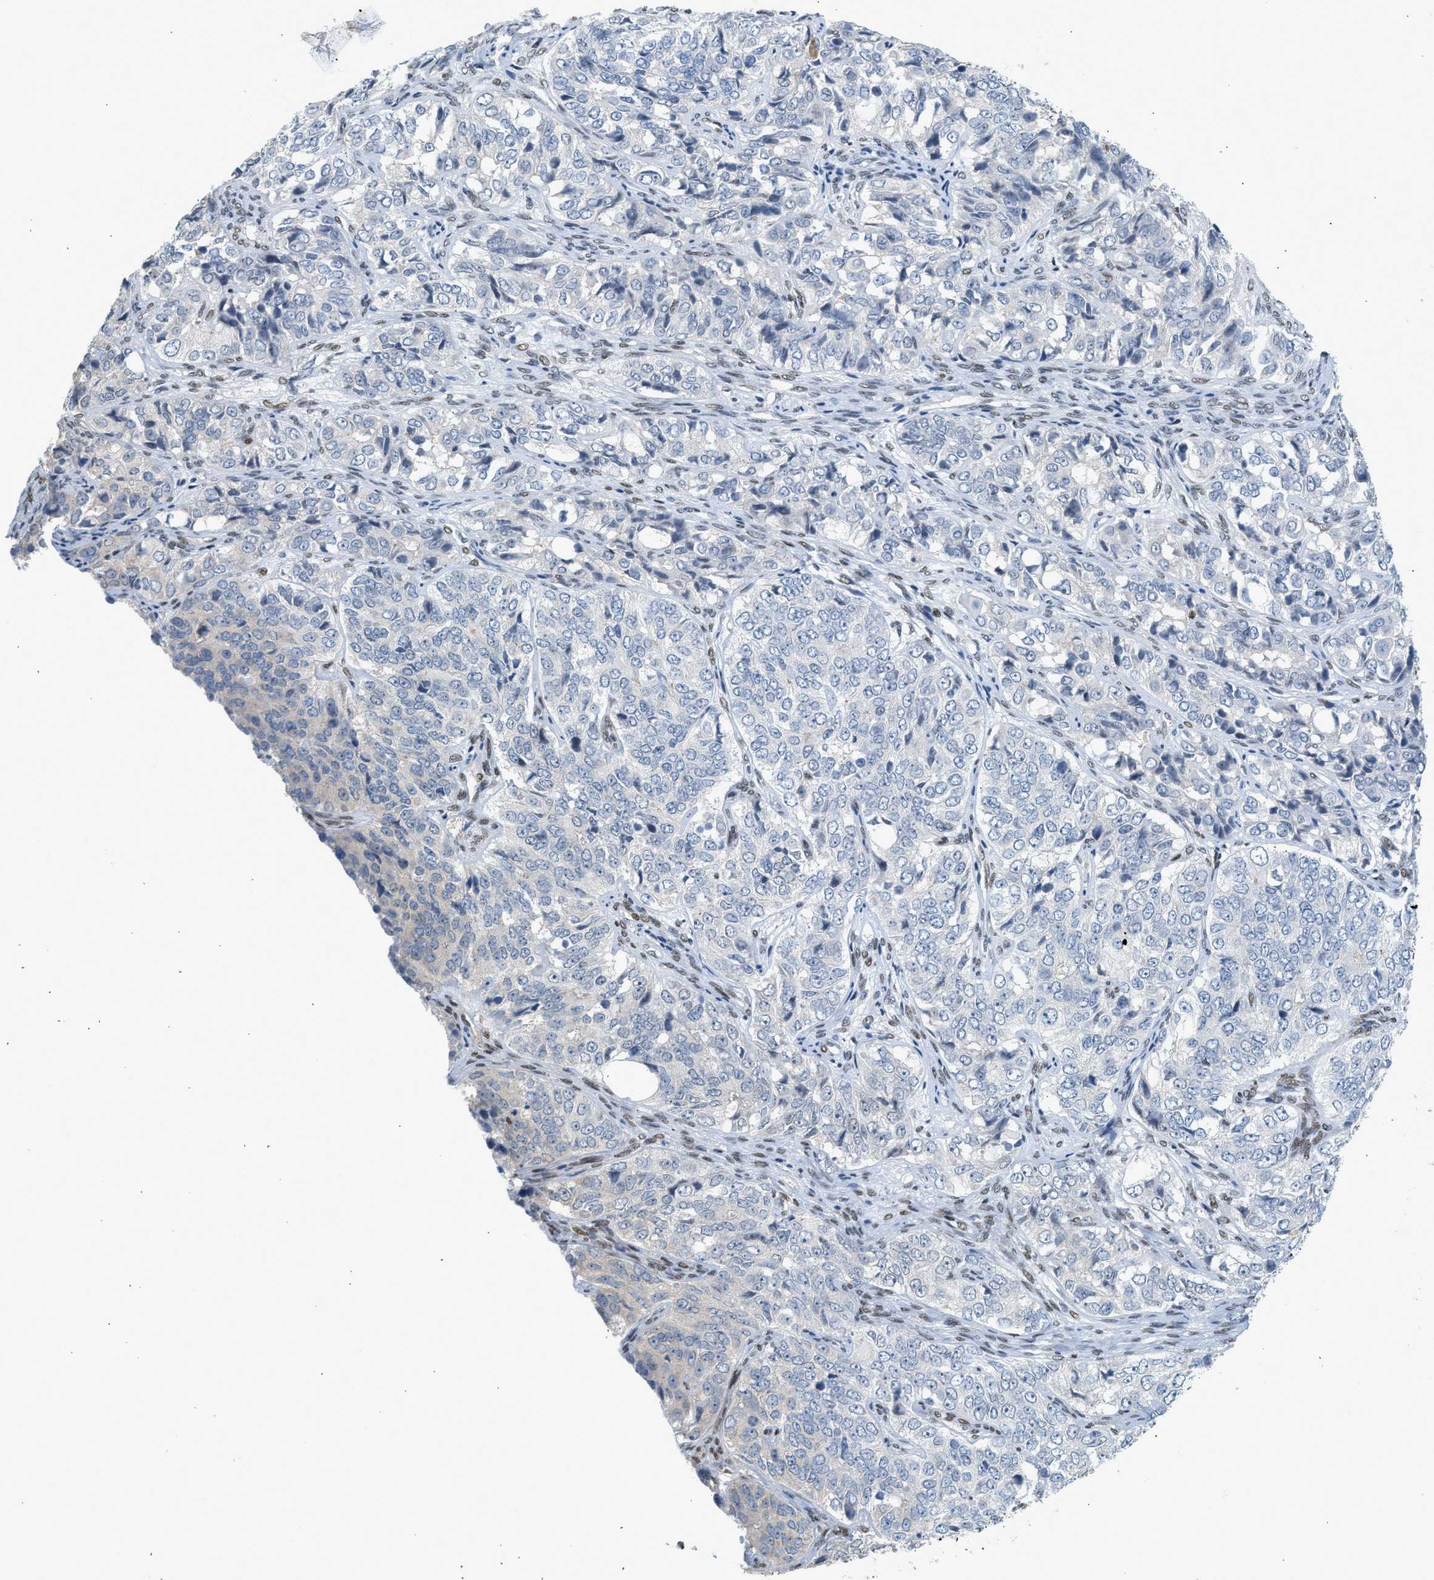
{"staining": {"intensity": "negative", "quantity": "none", "location": "none"}, "tissue": "ovarian cancer", "cell_type": "Tumor cells", "image_type": "cancer", "snomed": [{"axis": "morphology", "description": "Carcinoma, endometroid"}, {"axis": "topography", "description": "Ovary"}], "caption": "Tumor cells are negative for brown protein staining in ovarian cancer.", "gene": "ZBTB20", "patient": {"sex": "female", "age": 51}}